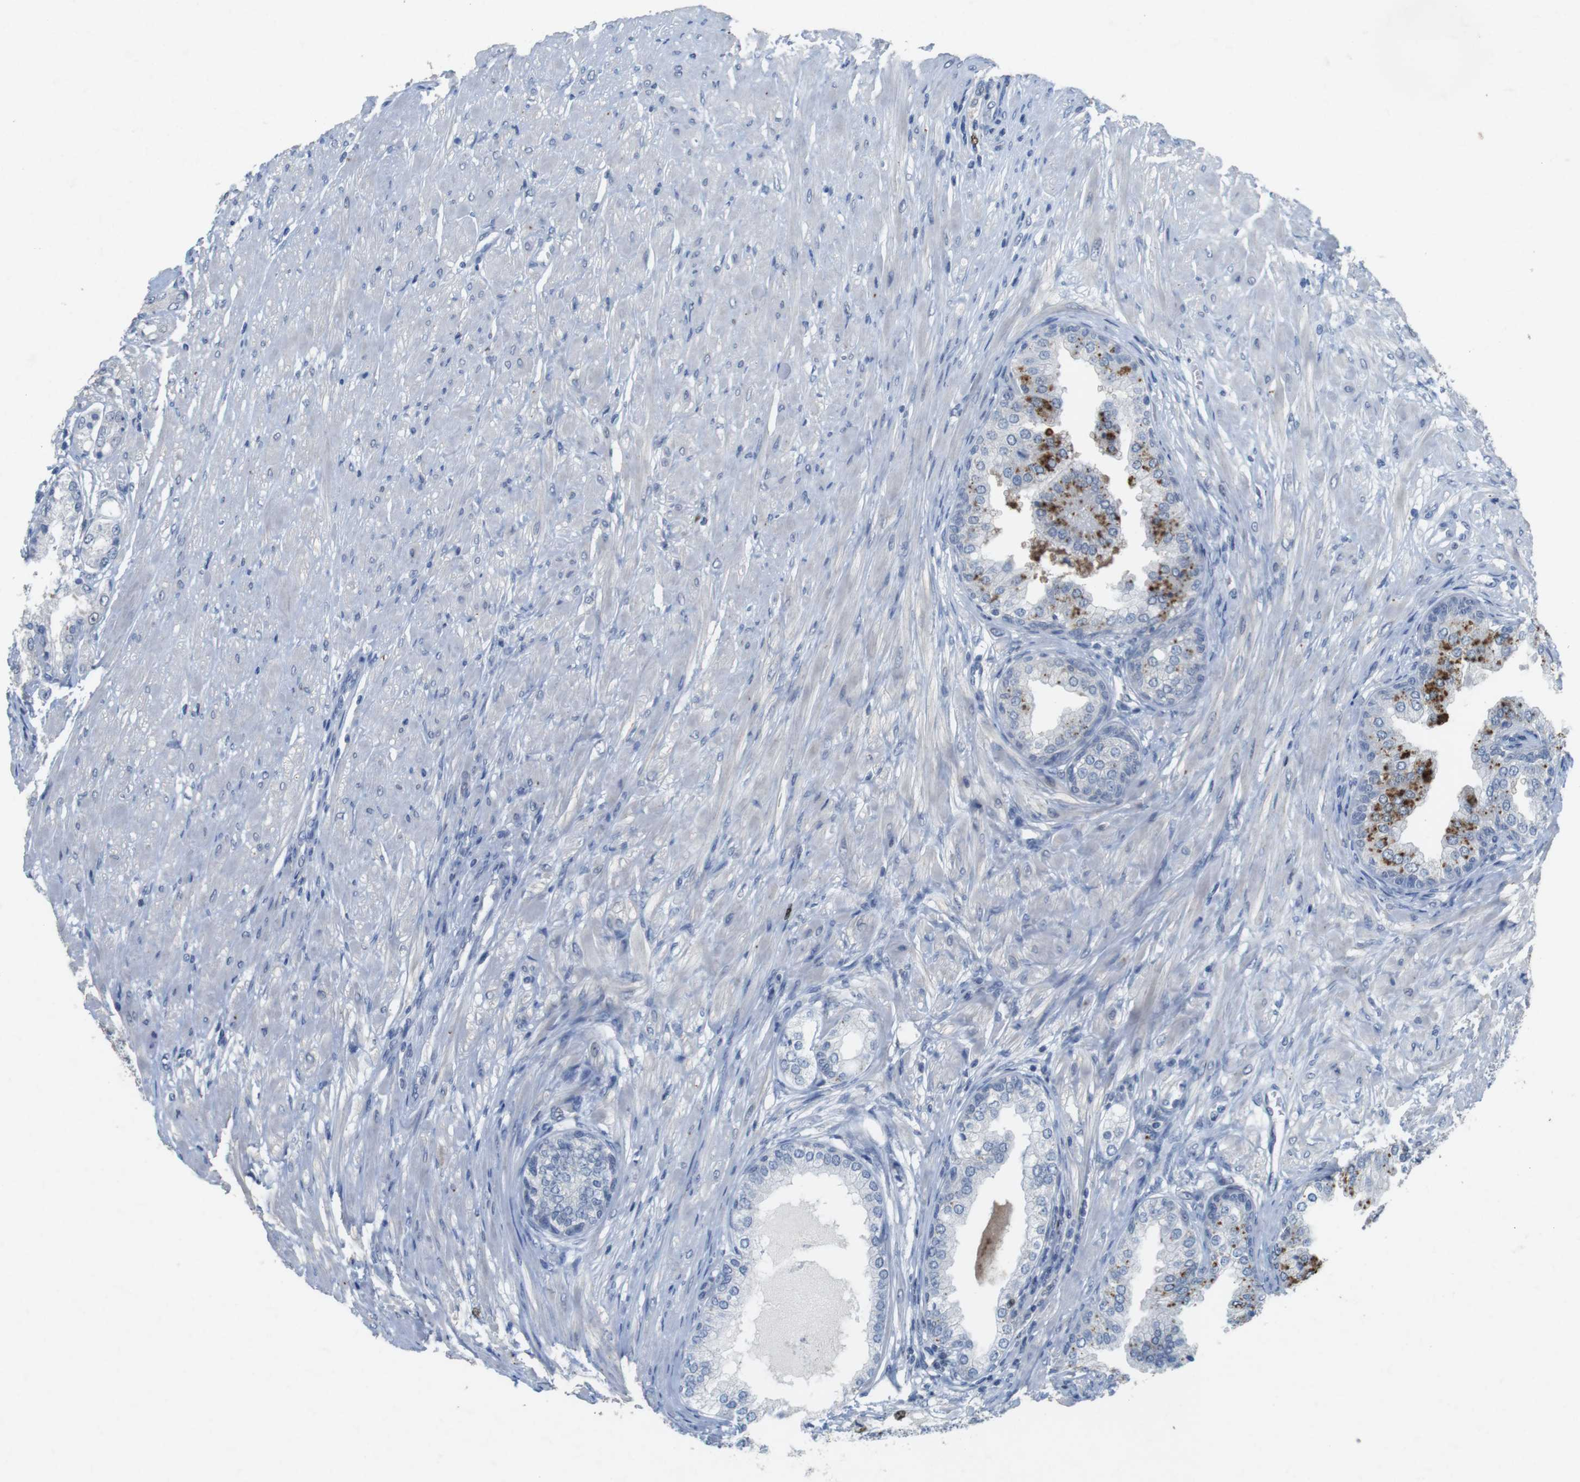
{"staining": {"intensity": "strong", "quantity": "<25%", "location": "cytoplasmic/membranous"}, "tissue": "prostate cancer", "cell_type": "Tumor cells", "image_type": "cancer", "snomed": [{"axis": "morphology", "description": "Adenocarcinoma, High grade"}, {"axis": "topography", "description": "Prostate"}], "caption": "Brown immunohistochemical staining in adenocarcinoma (high-grade) (prostate) demonstrates strong cytoplasmic/membranous positivity in about <25% of tumor cells.", "gene": "KPNA2", "patient": {"sex": "male", "age": 59}}